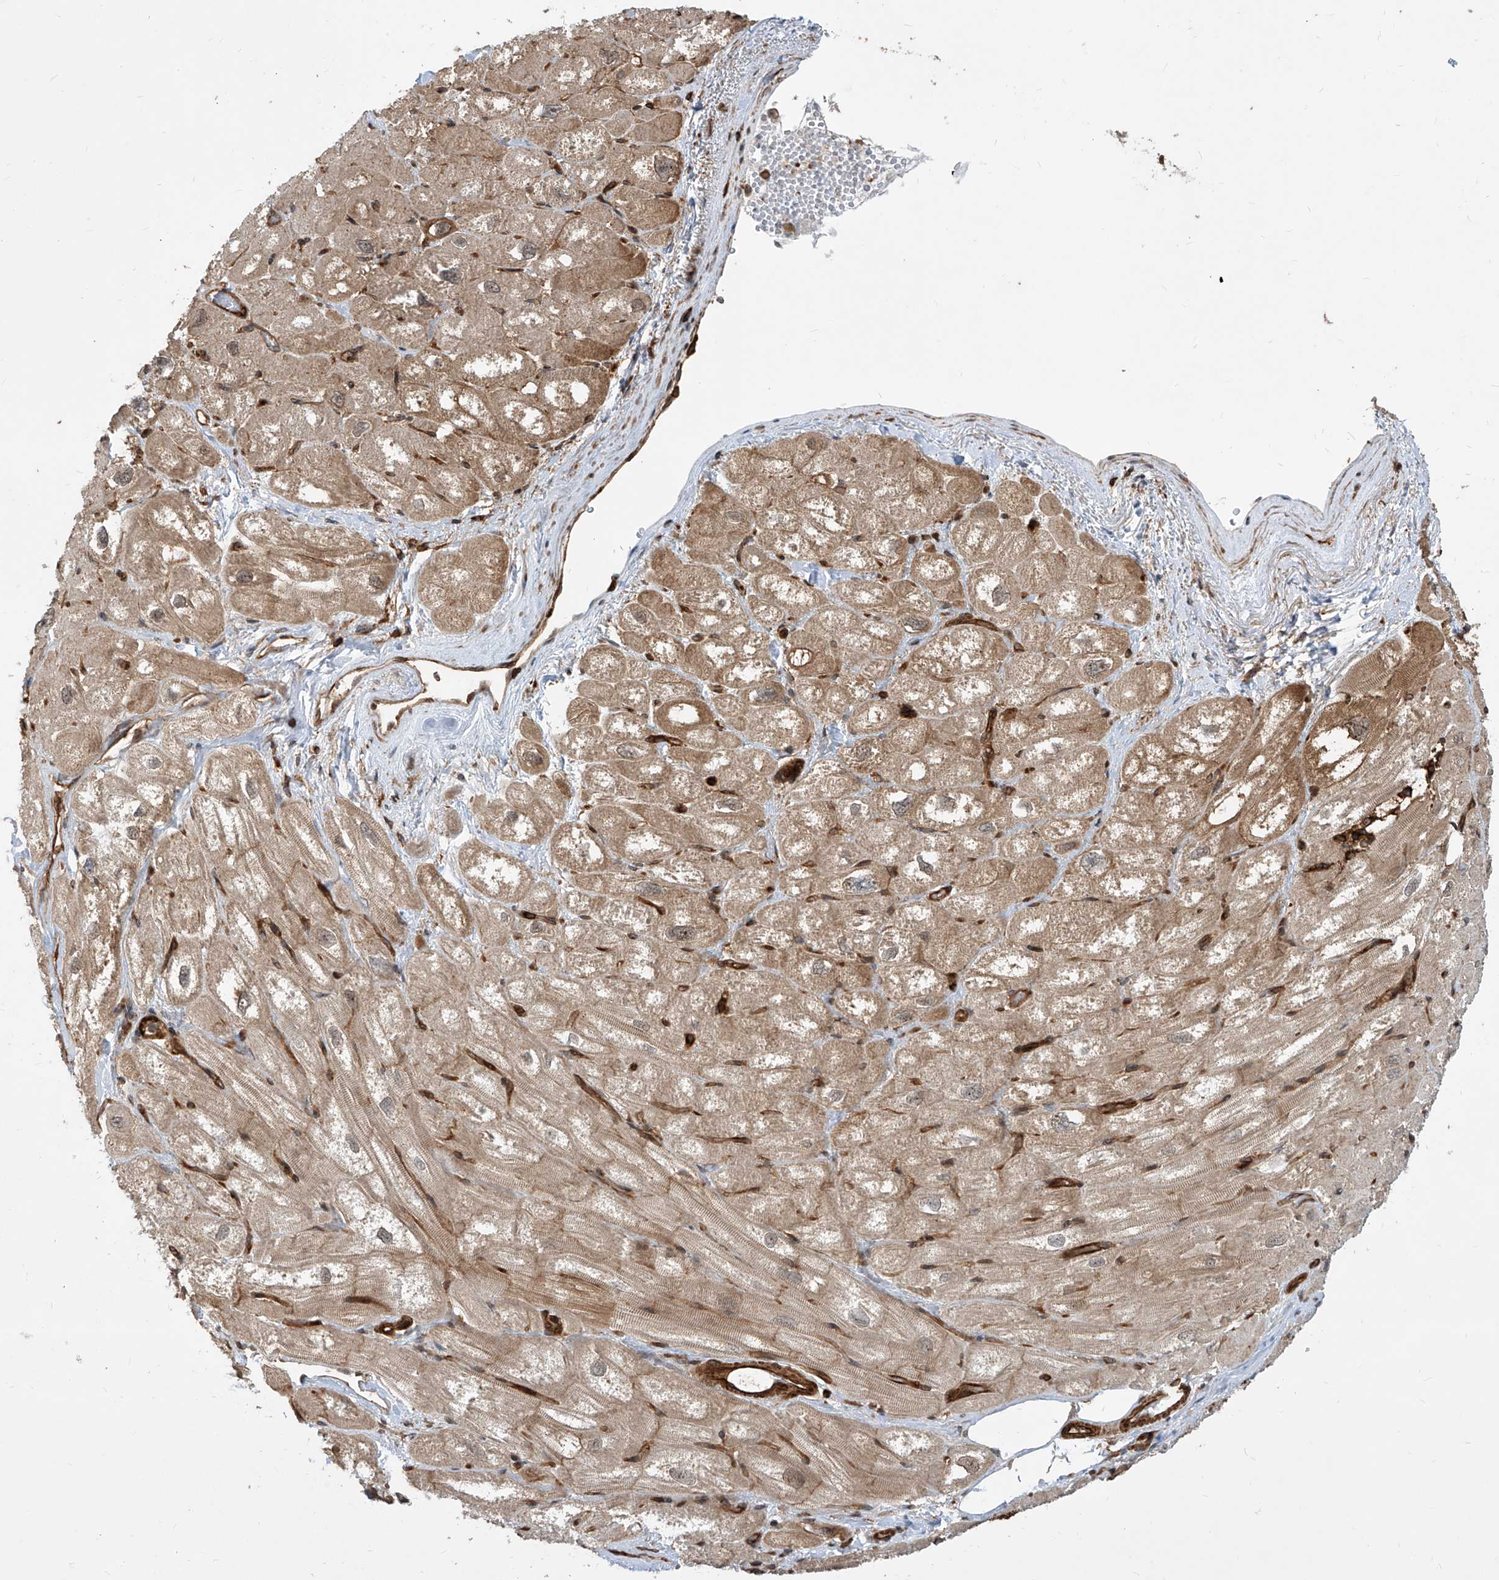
{"staining": {"intensity": "moderate", "quantity": "25%-75%", "location": "cytoplasmic/membranous"}, "tissue": "heart muscle", "cell_type": "Cardiomyocytes", "image_type": "normal", "snomed": [{"axis": "morphology", "description": "Normal tissue, NOS"}, {"axis": "topography", "description": "Heart"}], "caption": "Unremarkable heart muscle exhibits moderate cytoplasmic/membranous positivity in approximately 25%-75% of cardiomyocytes, visualized by immunohistochemistry. Immunohistochemistry stains the protein in brown and the nuclei are stained blue.", "gene": "MAGED2", "patient": {"sex": "male", "age": 50}}